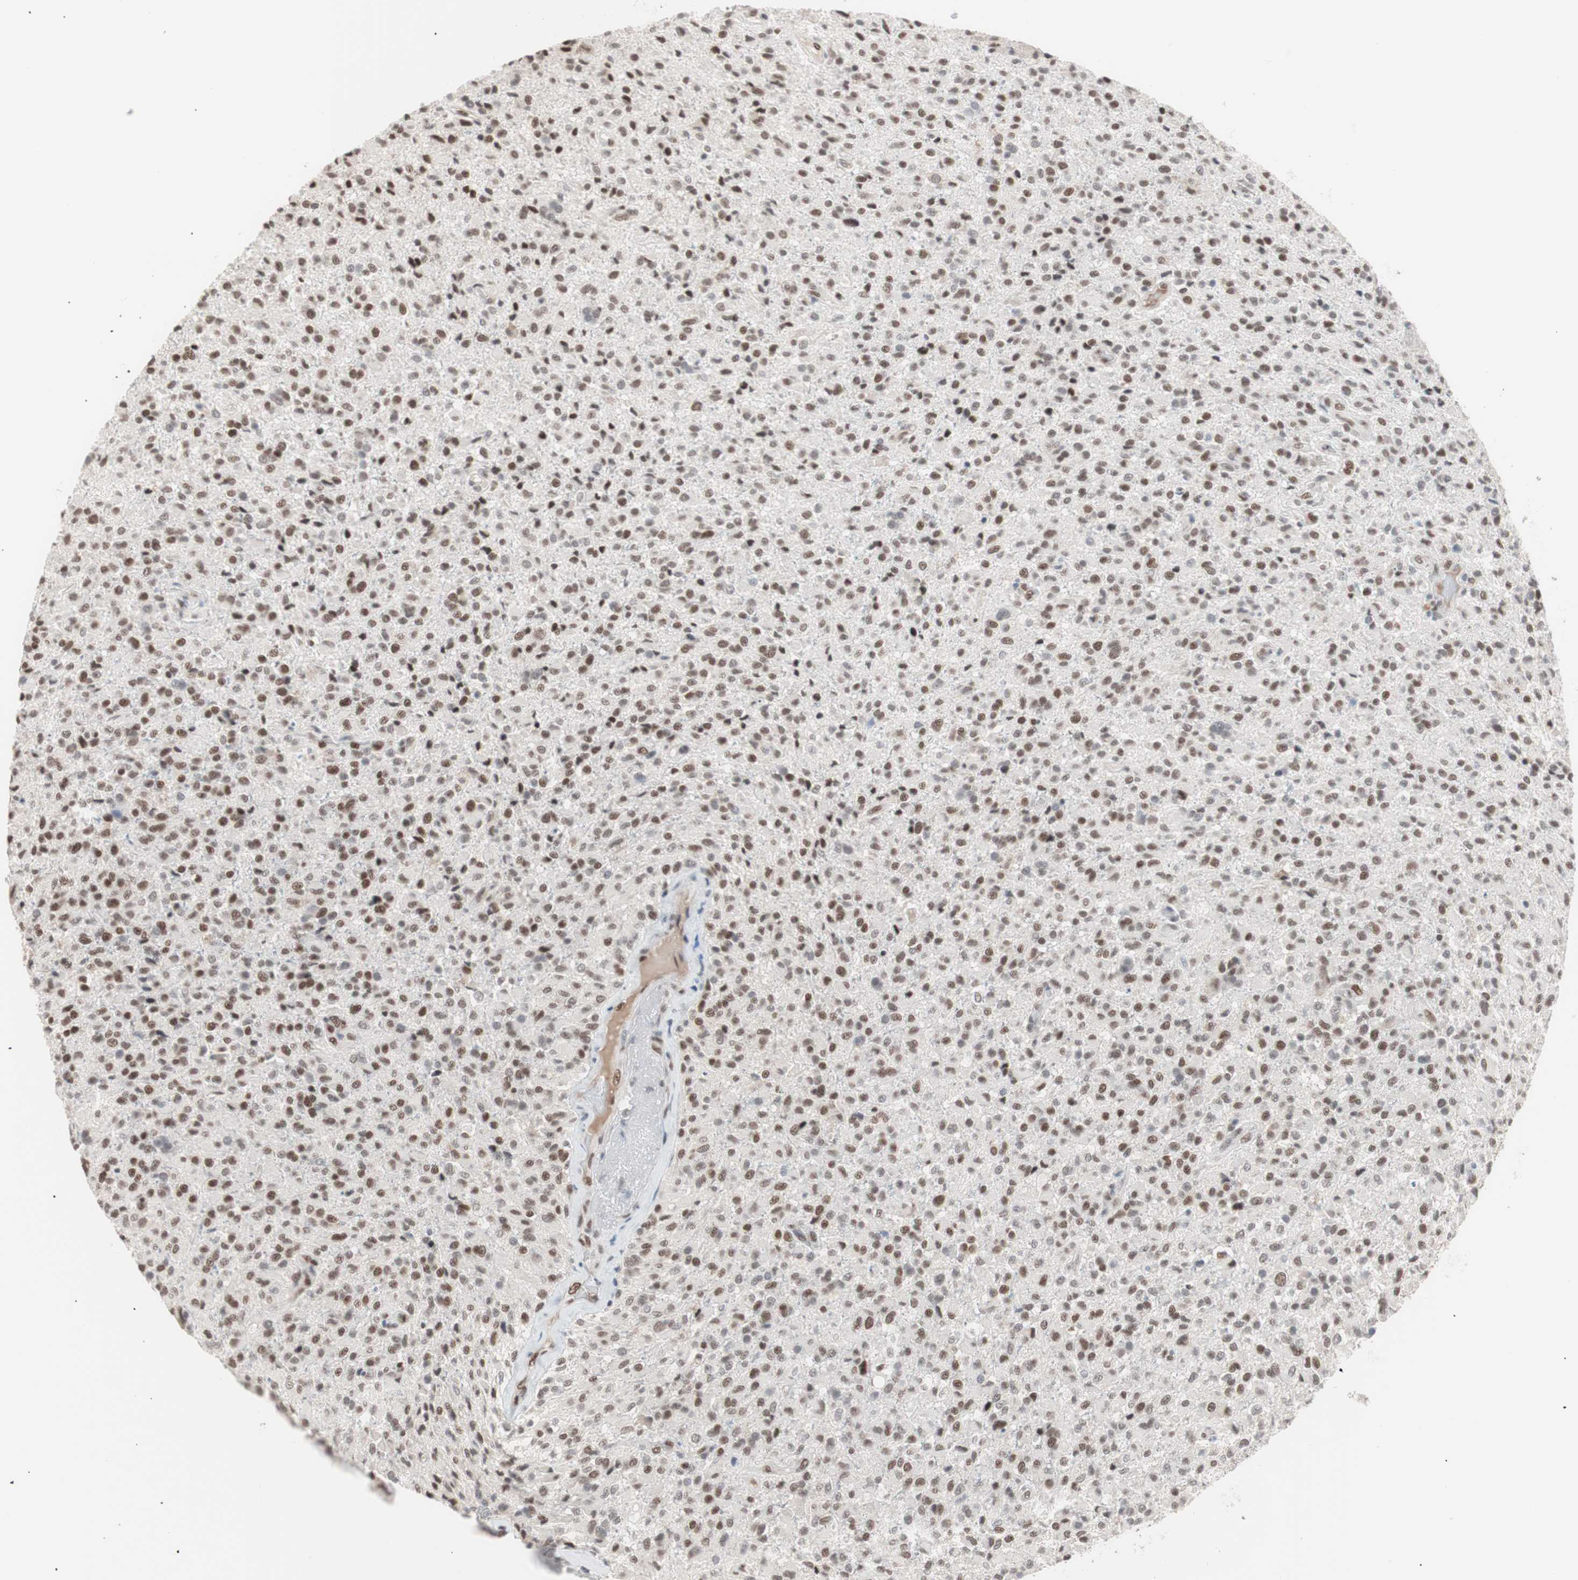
{"staining": {"intensity": "moderate", "quantity": ">75%", "location": "nuclear"}, "tissue": "glioma", "cell_type": "Tumor cells", "image_type": "cancer", "snomed": [{"axis": "morphology", "description": "Glioma, malignant, High grade"}, {"axis": "topography", "description": "Brain"}], "caption": "Immunohistochemical staining of malignant high-grade glioma reveals moderate nuclear protein staining in about >75% of tumor cells. The staining was performed using DAB (3,3'-diaminobenzidine) to visualize the protein expression in brown, while the nuclei were stained in blue with hematoxylin (Magnification: 20x).", "gene": "LIG3", "patient": {"sex": "male", "age": 71}}